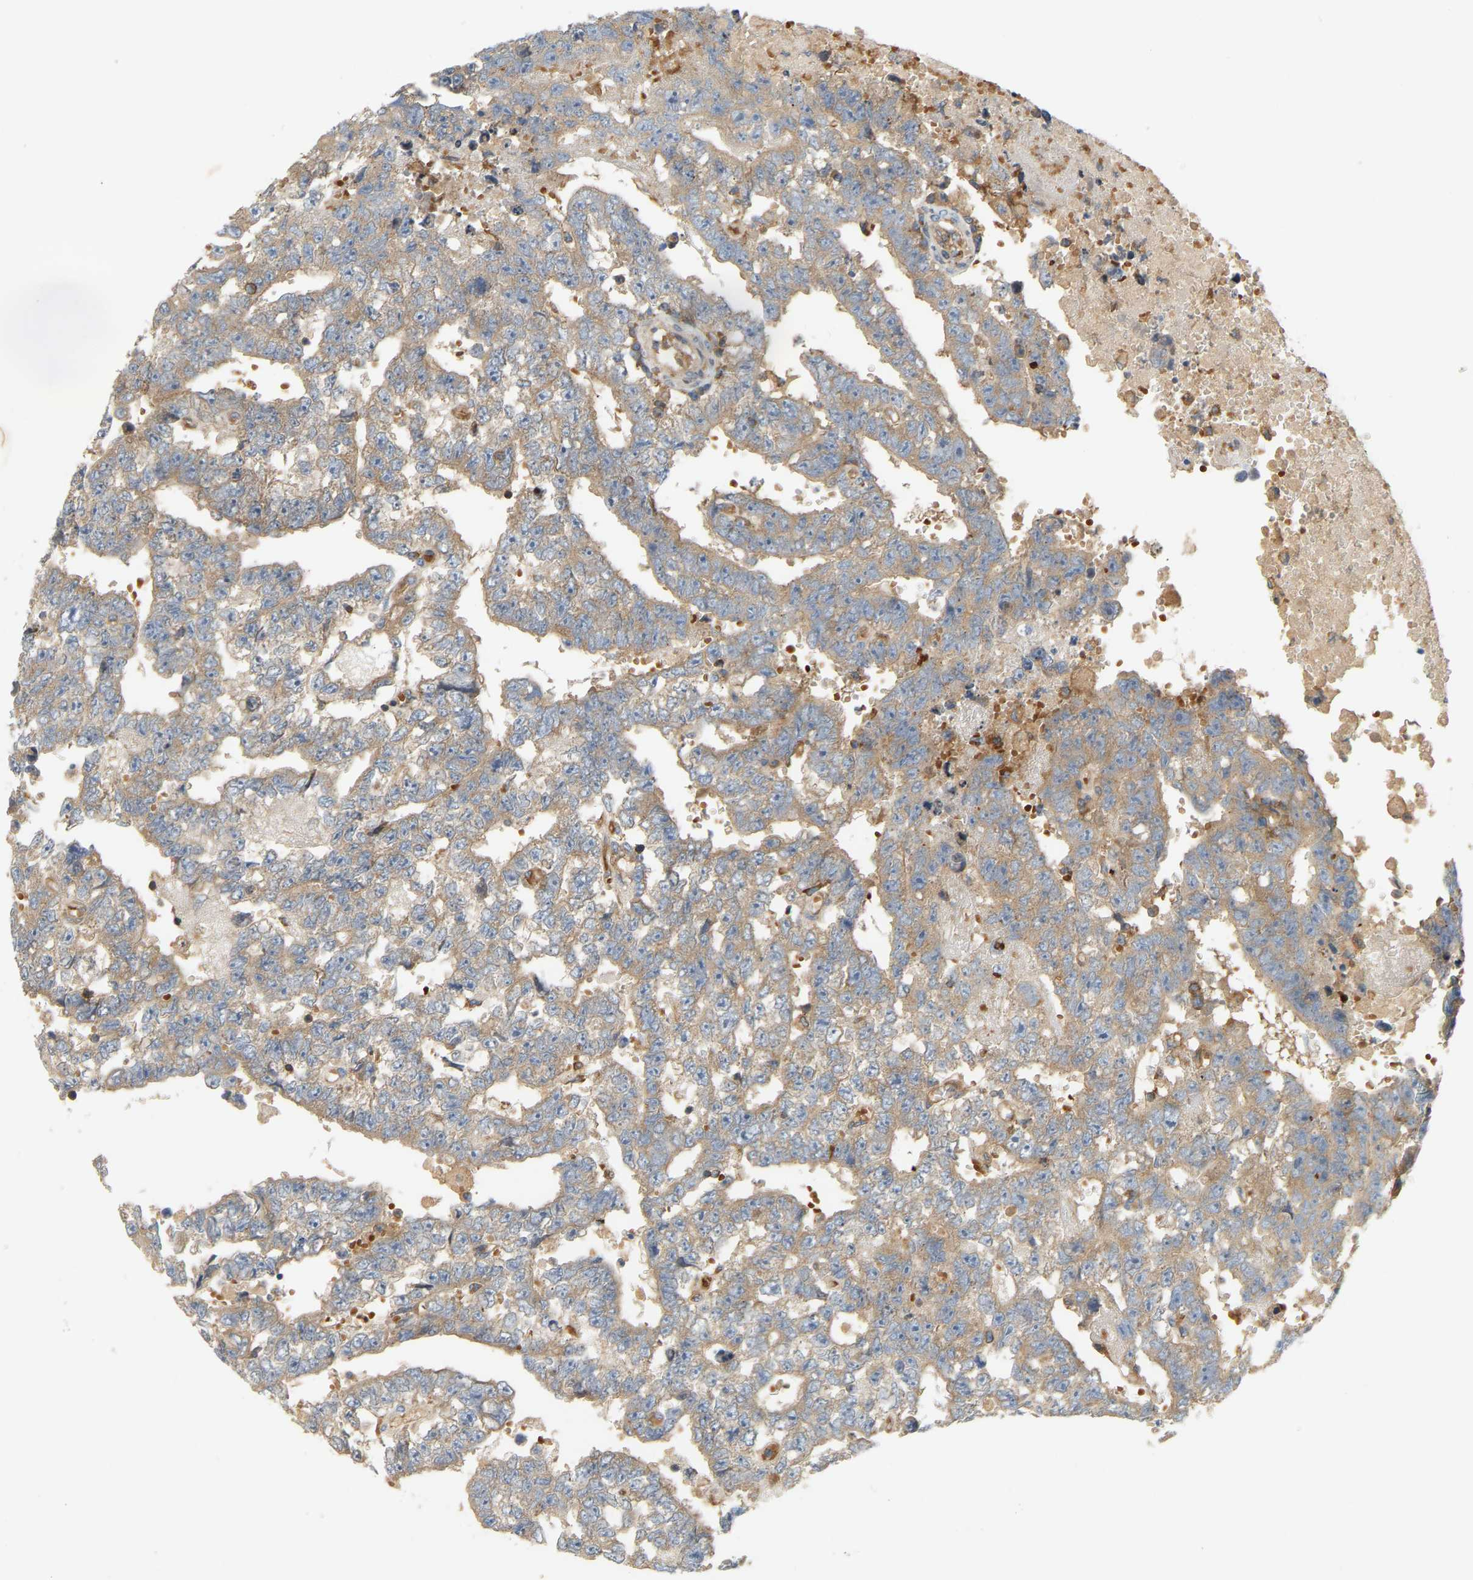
{"staining": {"intensity": "moderate", "quantity": ">75%", "location": "cytoplasmic/membranous"}, "tissue": "testis cancer", "cell_type": "Tumor cells", "image_type": "cancer", "snomed": [{"axis": "morphology", "description": "Carcinoma, Embryonal, NOS"}, {"axis": "topography", "description": "Testis"}], "caption": "There is medium levels of moderate cytoplasmic/membranous positivity in tumor cells of testis cancer, as demonstrated by immunohistochemical staining (brown color).", "gene": "AKAP13", "patient": {"sex": "male", "age": 25}}